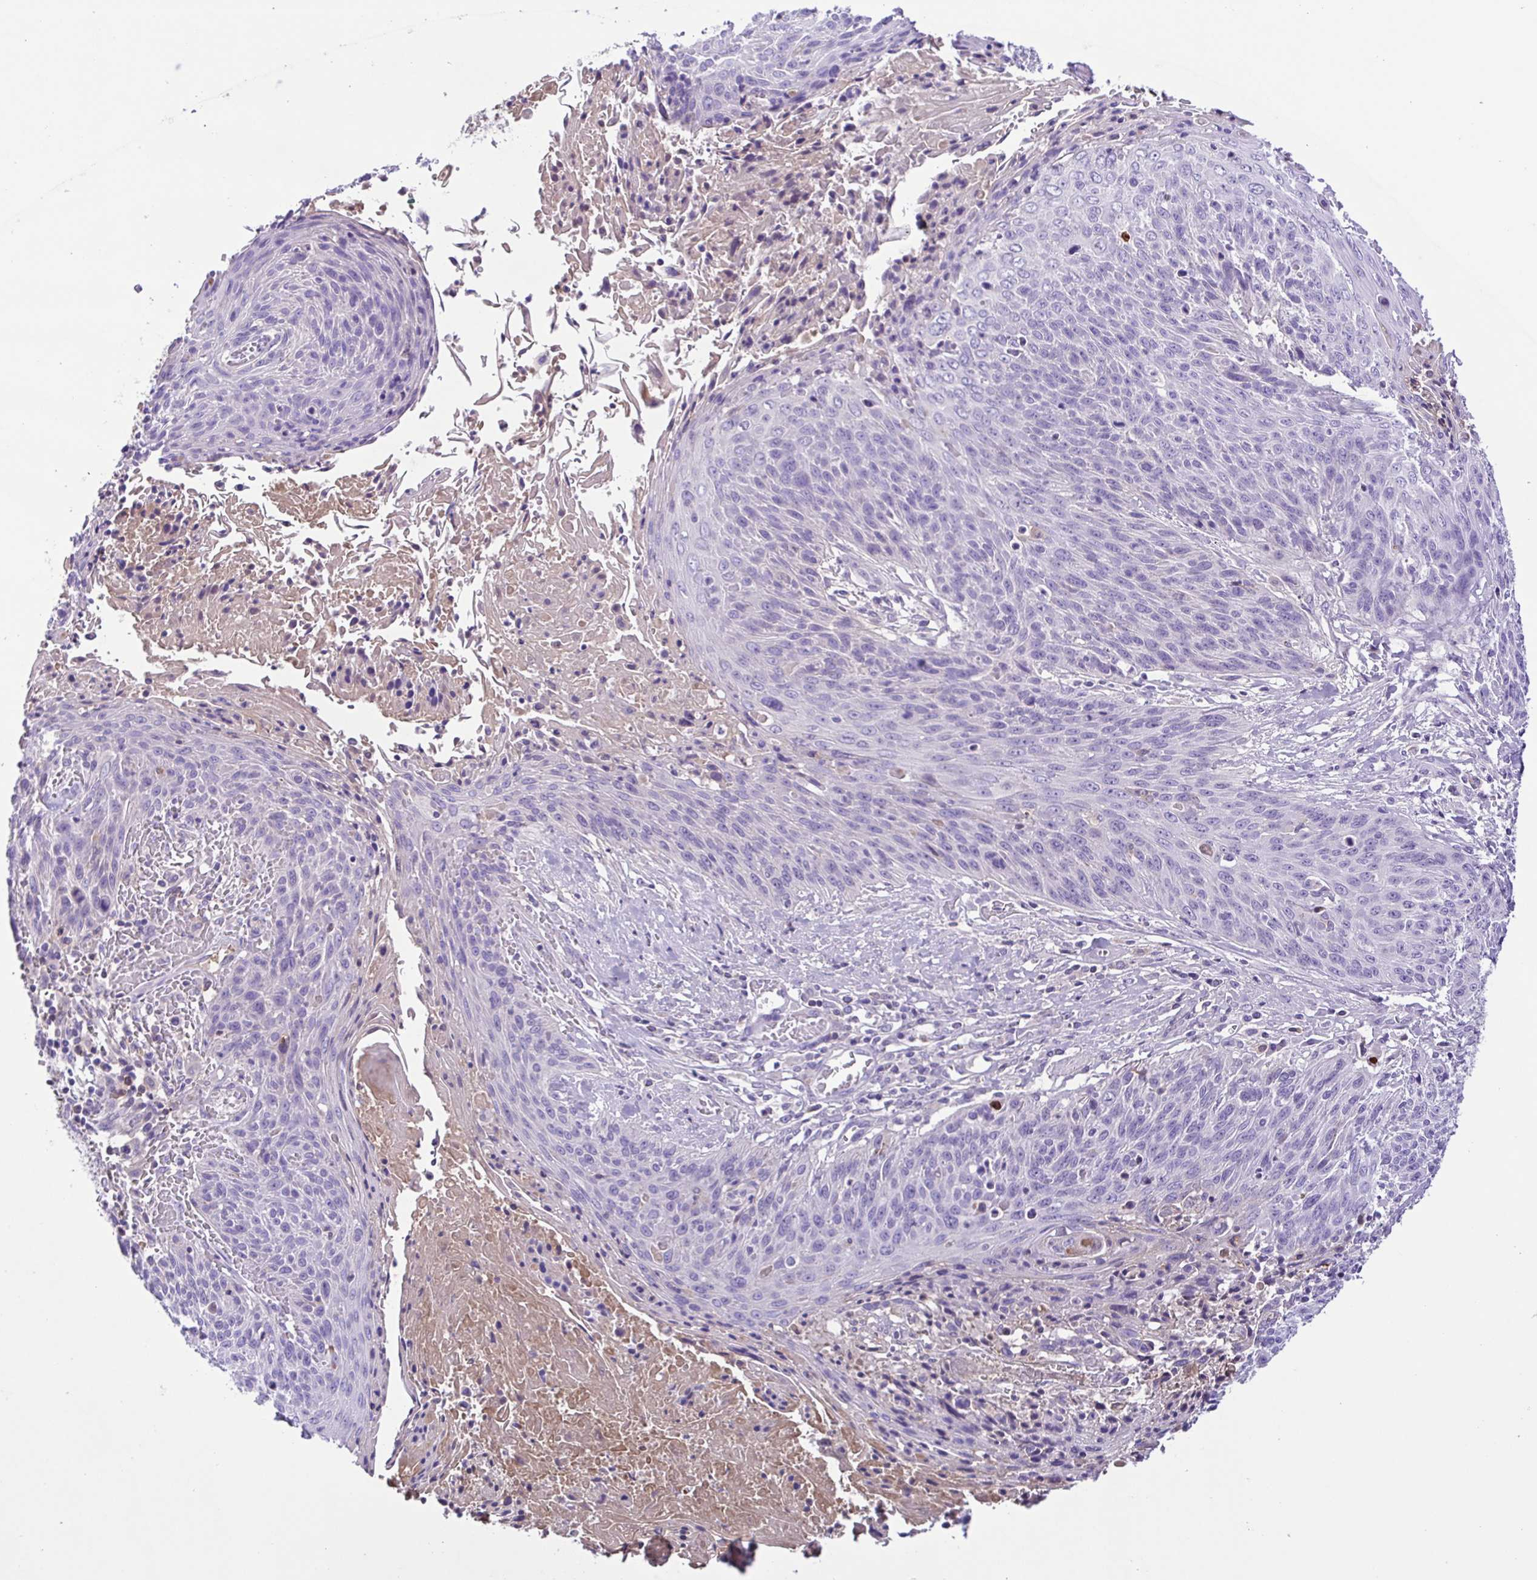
{"staining": {"intensity": "negative", "quantity": "none", "location": "none"}, "tissue": "cervical cancer", "cell_type": "Tumor cells", "image_type": "cancer", "snomed": [{"axis": "morphology", "description": "Squamous cell carcinoma, NOS"}, {"axis": "topography", "description": "Cervix"}], "caption": "This is an immunohistochemistry (IHC) photomicrograph of human cervical cancer. There is no expression in tumor cells.", "gene": "IGFL1", "patient": {"sex": "female", "age": 45}}